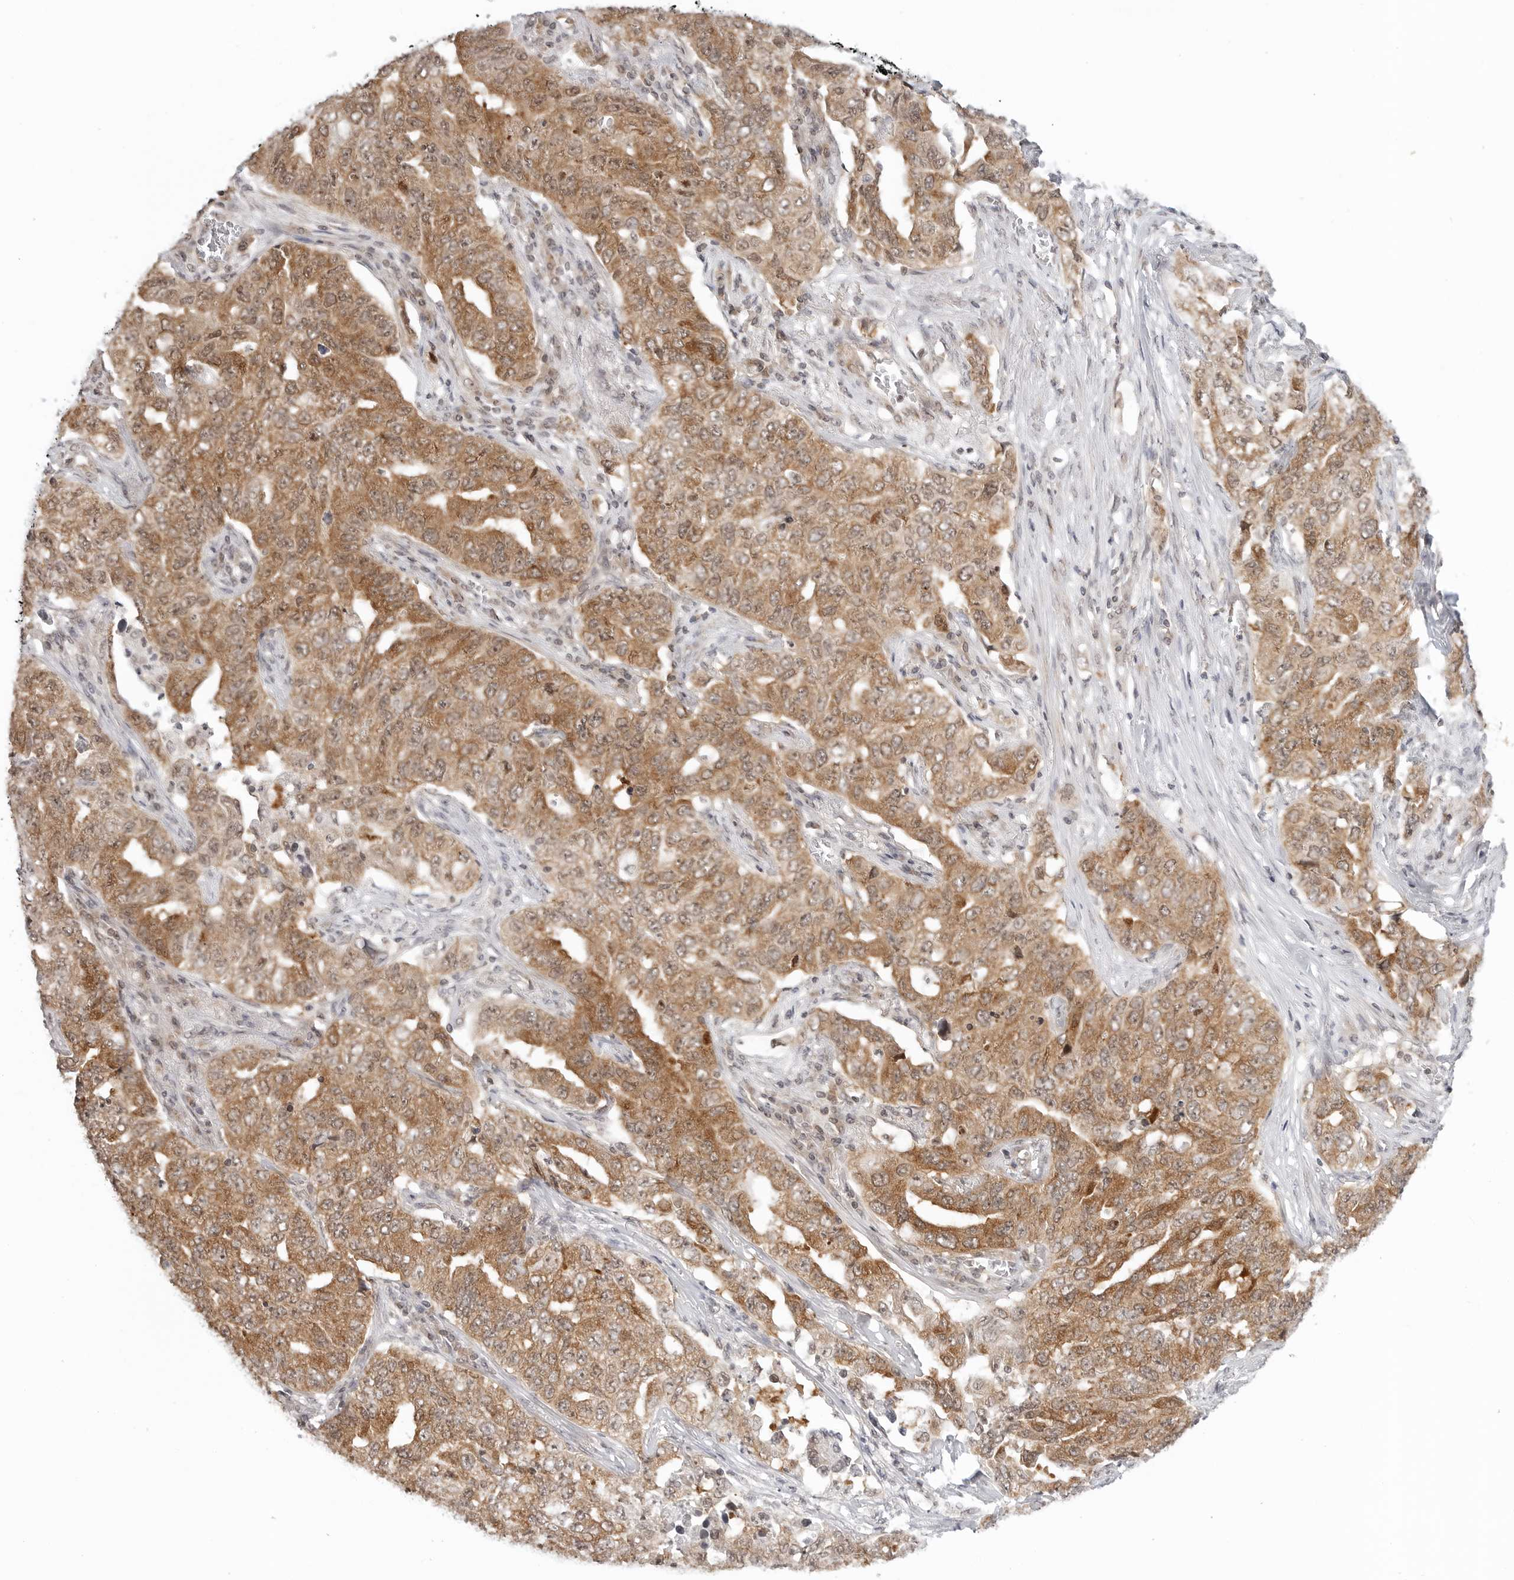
{"staining": {"intensity": "moderate", "quantity": ">75%", "location": "cytoplasmic/membranous"}, "tissue": "lung cancer", "cell_type": "Tumor cells", "image_type": "cancer", "snomed": [{"axis": "morphology", "description": "Adenocarcinoma, NOS"}, {"axis": "topography", "description": "Lung"}], "caption": "Protein staining of adenocarcinoma (lung) tissue demonstrates moderate cytoplasmic/membranous staining in approximately >75% of tumor cells.", "gene": "METAP1", "patient": {"sex": "female", "age": 51}}